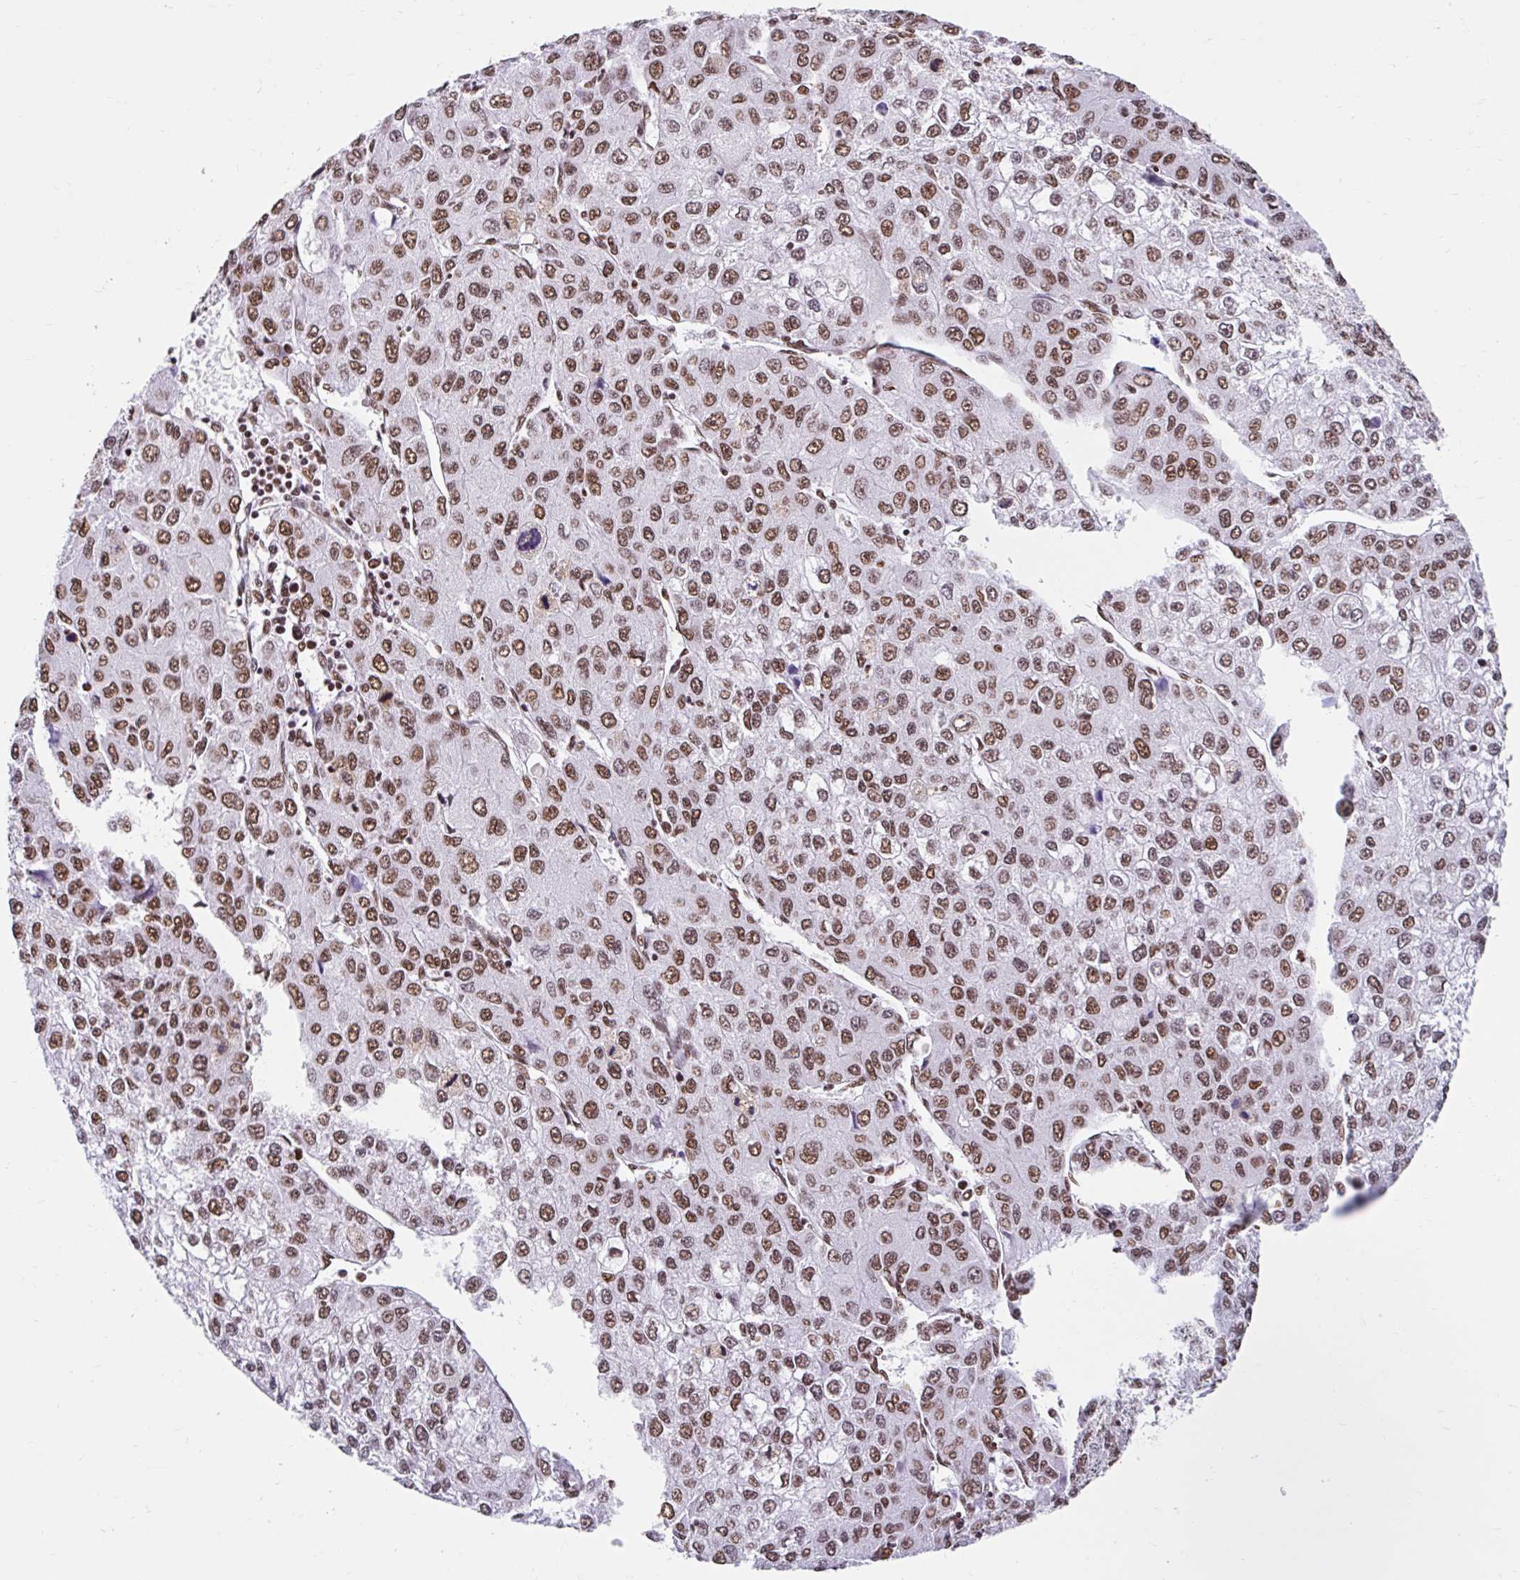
{"staining": {"intensity": "moderate", "quantity": ">75%", "location": "nuclear"}, "tissue": "liver cancer", "cell_type": "Tumor cells", "image_type": "cancer", "snomed": [{"axis": "morphology", "description": "Carcinoma, Hepatocellular, NOS"}, {"axis": "topography", "description": "Liver"}], "caption": "Immunohistochemical staining of human hepatocellular carcinoma (liver) reveals medium levels of moderate nuclear positivity in approximately >75% of tumor cells.", "gene": "KHDRBS1", "patient": {"sex": "female", "age": 66}}